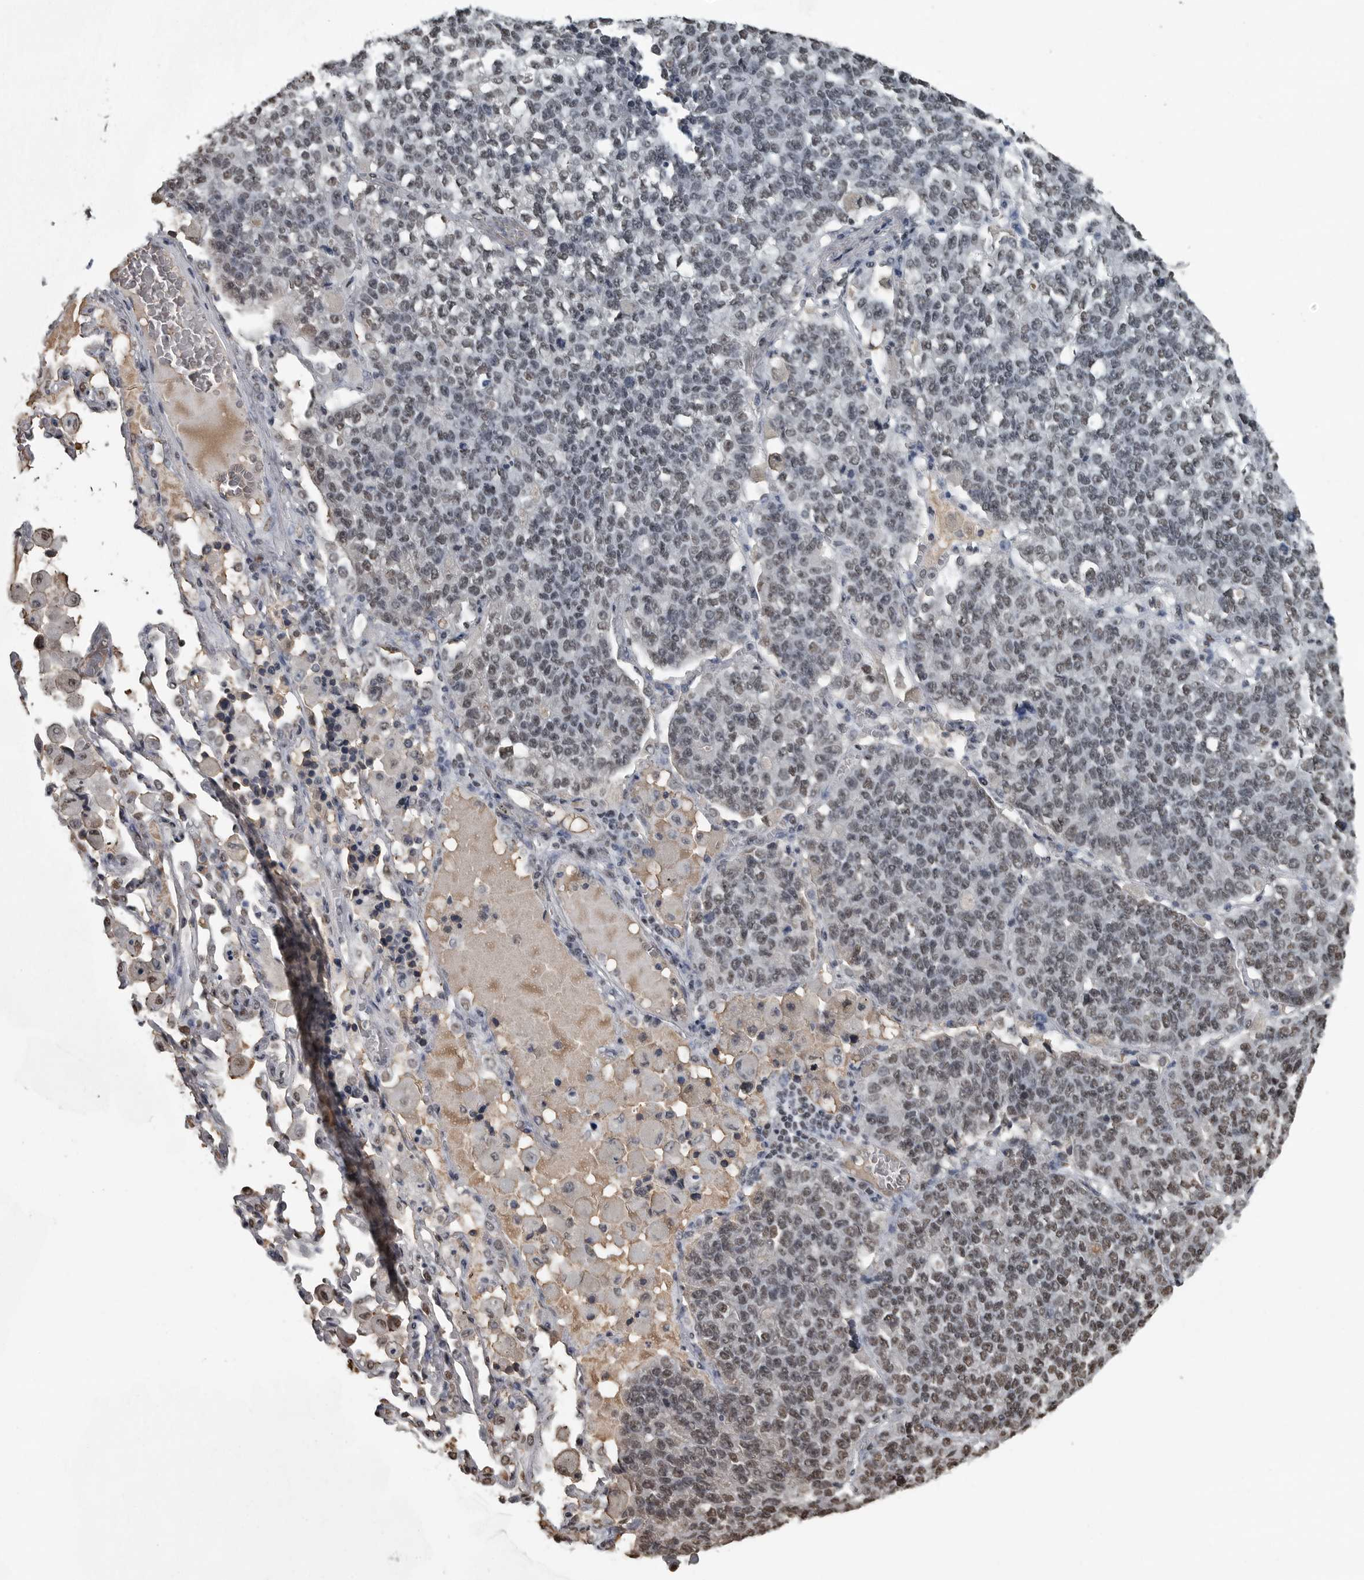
{"staining": {"intensity": "weak", "quantity": ">75%", "location": "nuclear"}, "tissue": "lung cancer", "cell_type": "Tumor cells", "image_type": "cancer", "snomed": [{"axis": "morphology", "description": "Adenocarcinoma, NOS"}, {"axis": "topography", "description": "Lung"}], "caption": "The immunohistochemical stain highlights weak nuclear expression in tumor cells of lung cancer (adenocarcinoma) tissue.", "gene": "TGS1", "patient": {"sex": "male", "age": 49}}